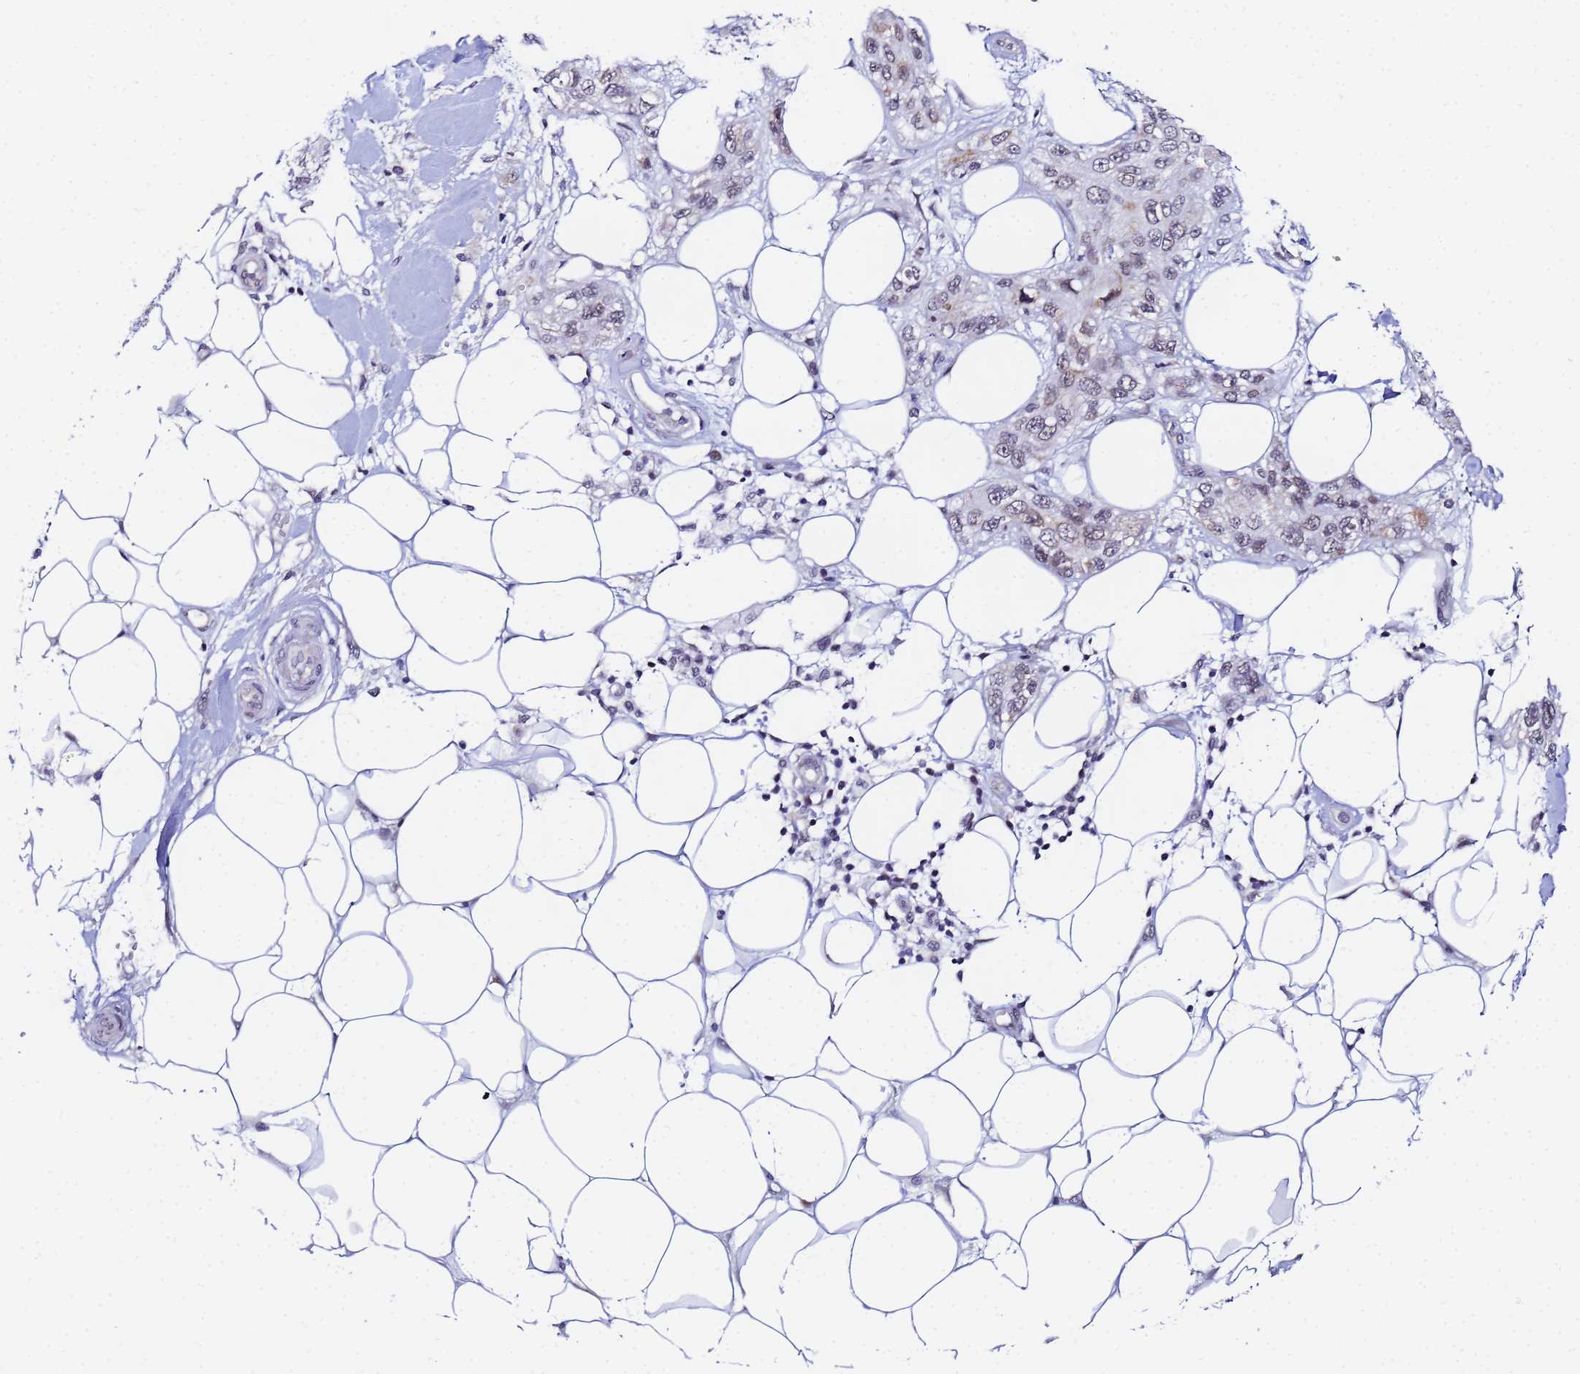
{"staining": {"intensity": "weak", "quantity": "<25%", "location": "cytoplasmic/membranous,nuclear"}, "tissue": "skin cancer", "cell_type": "Tumor cells", "image_type": "cancer", "snomed": [{"axis": "morphology", "description": "Normal tissue, NOS"}, {"axis": "morphology", "description": "Squamous cell carcinoma, NOS"}, {"axis": "topography", "description": "Skin"}], "caption": "Tumor cells show no significant protein positivity in squamous cell carcinoma (skin).", "gene": "CKMT1A", "patient": {"sex": "male", "age": 72}}